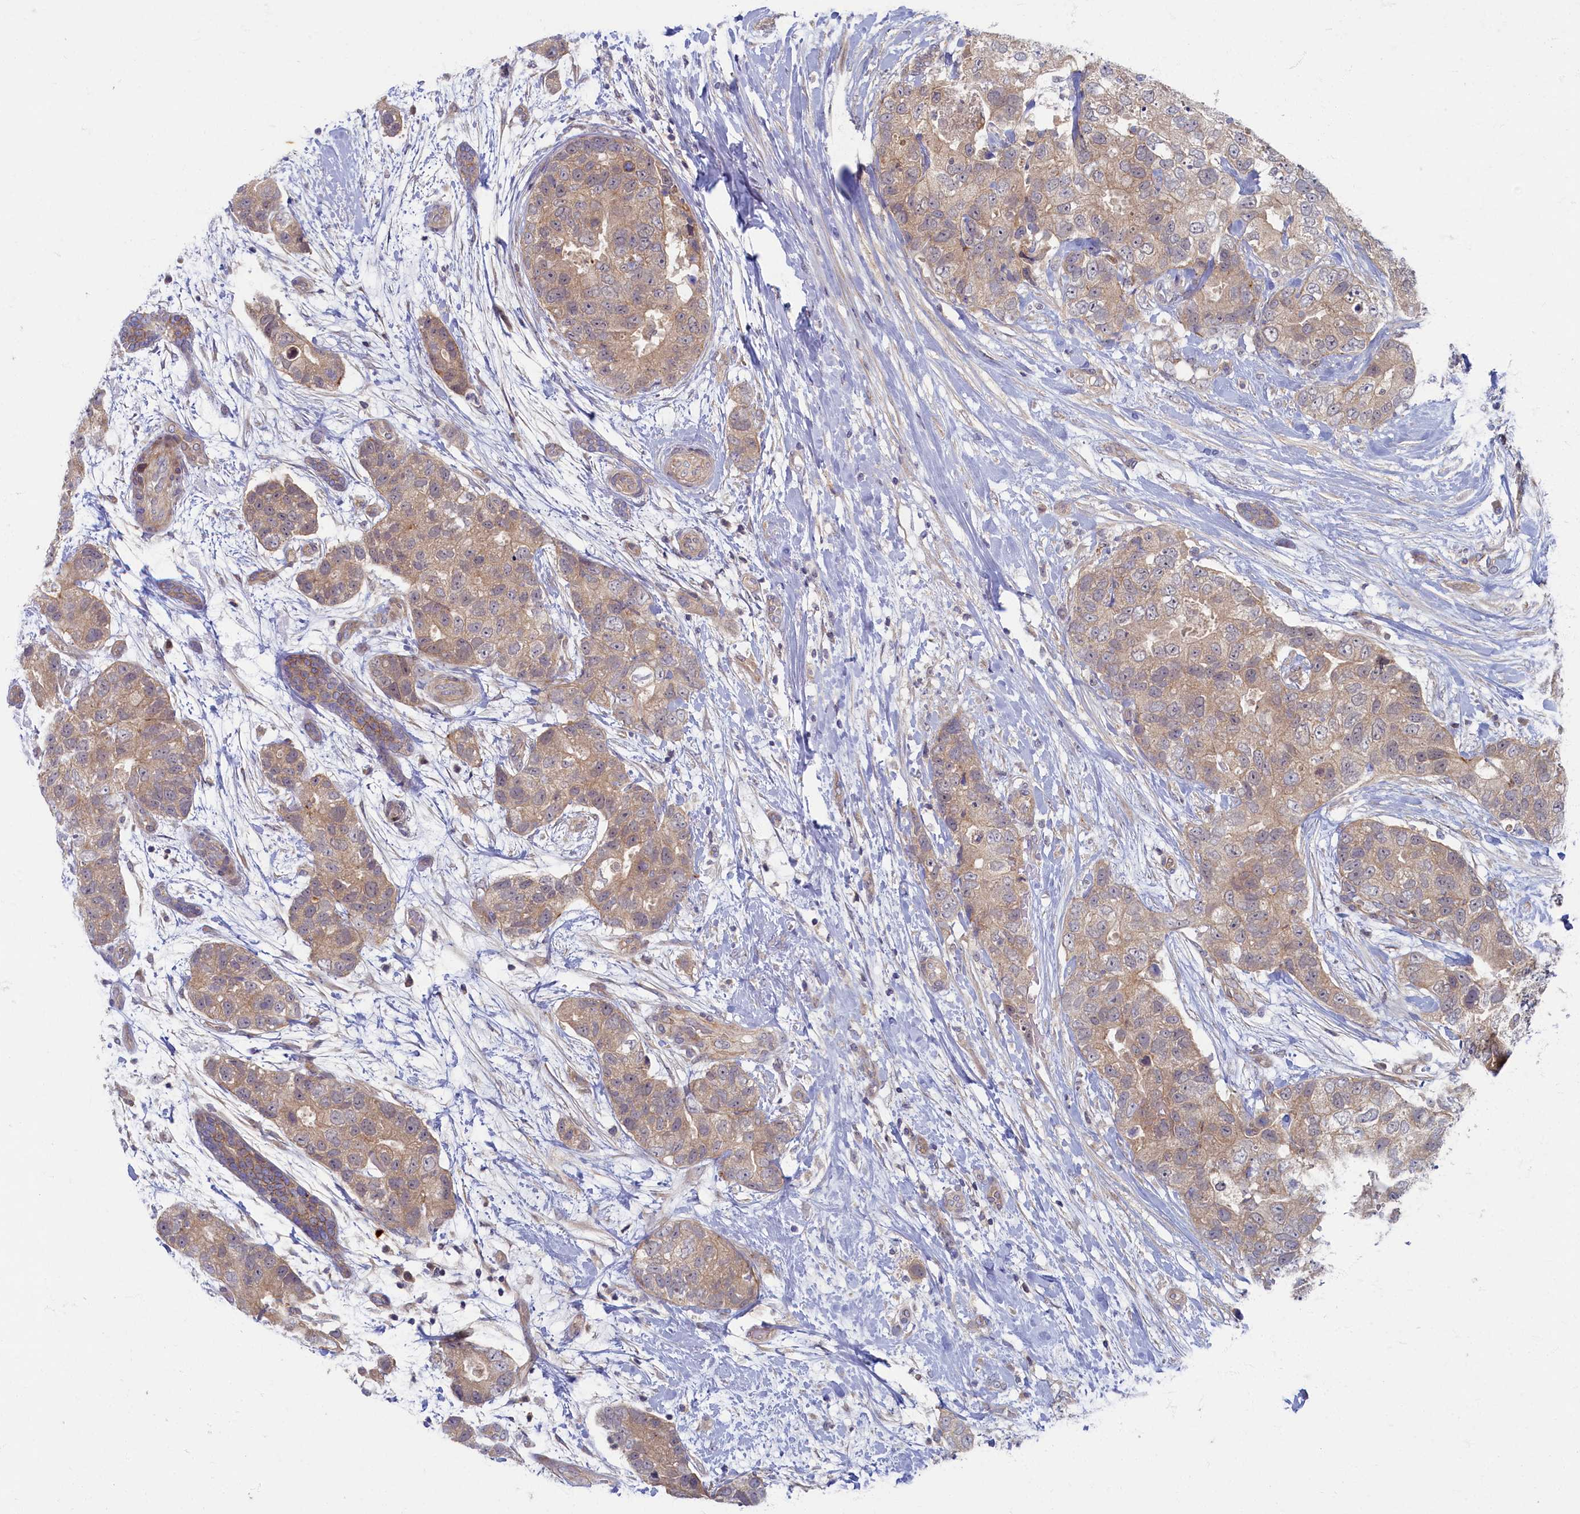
{"staining": {"intensity": "weak", "quantity": "25%-75%", "location": "cytoplasmic/membranous"}, "tissue": "breast cancer", "cell_type": "Tumor cells", "image_type": "cancer", "snomed": [{"axis": "morphology", "description": "Duct carcinoma"}, {"axis": "topography", "description": "Breast"}], "caption": "Immunohistochemistry (DAB (3,3'-diaminobenzidine)) staining of breast cancer exhibits weak cytoplasmic/membranous protein positivity in approximately 25%-75% of tumor cells.", "gene": "WDR59", "patient": {"sex": "female", "age": 62}}